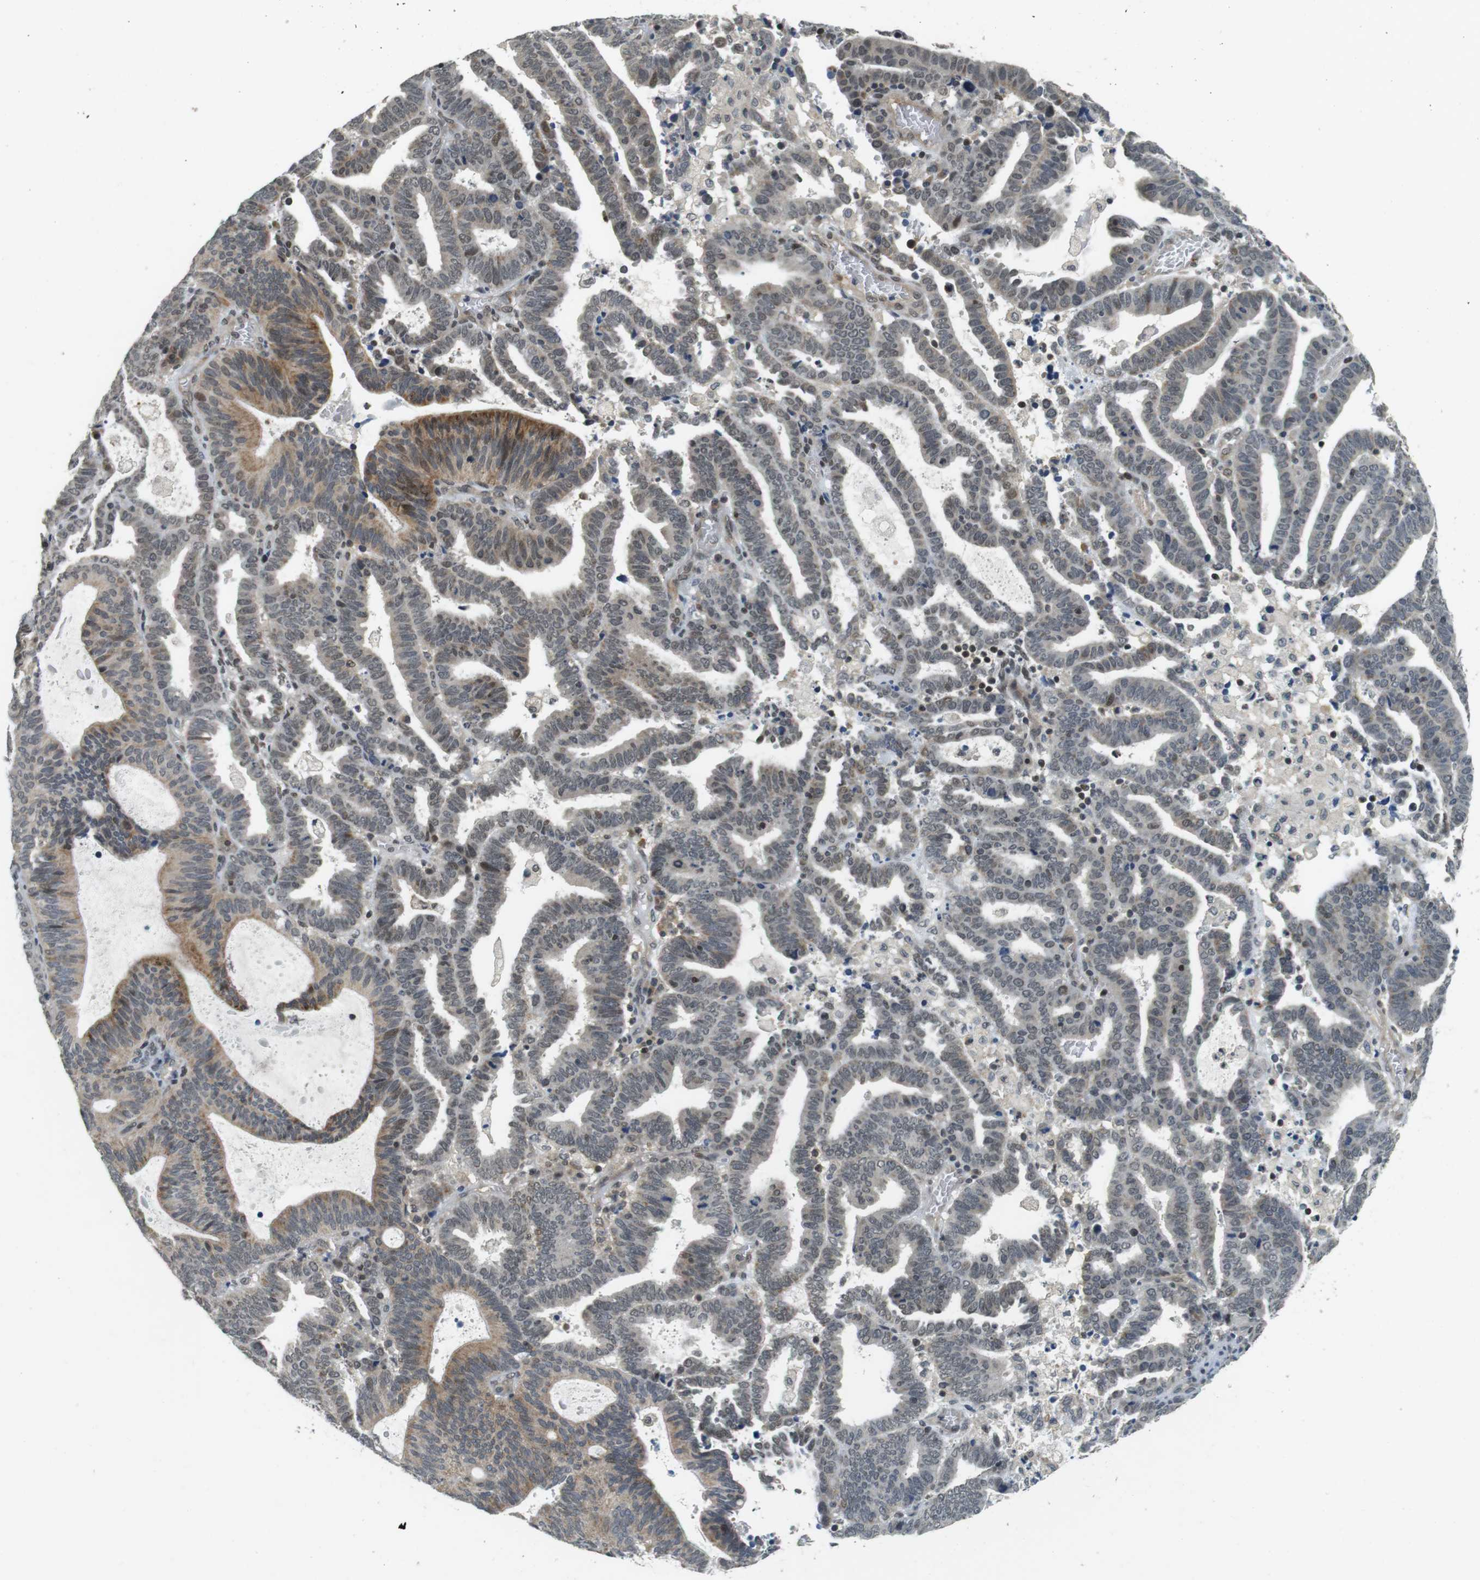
{"staining": {"intensity": "moderate", "quantity": "<25%", "location": "cytoplasmic/membranous,nuclear"}, "tissue": "endometrial cancer", "cell_type": "Tumor cells", "image_type": "cancer", "snomed": [{"axis": "morphology", "description": "Adenocarcinoma, NOS"}, {"axis": "topography", "description": "Uterus"}], "caption": "IHC (DAB) staining of human endometrial cancer demonstrates moderate cytoplasmic/membranous and nuclear protein expression in approximately <25% of tumor cells.", "gene": "BRD4", "patient": {"sex": "female", "age": 83}}